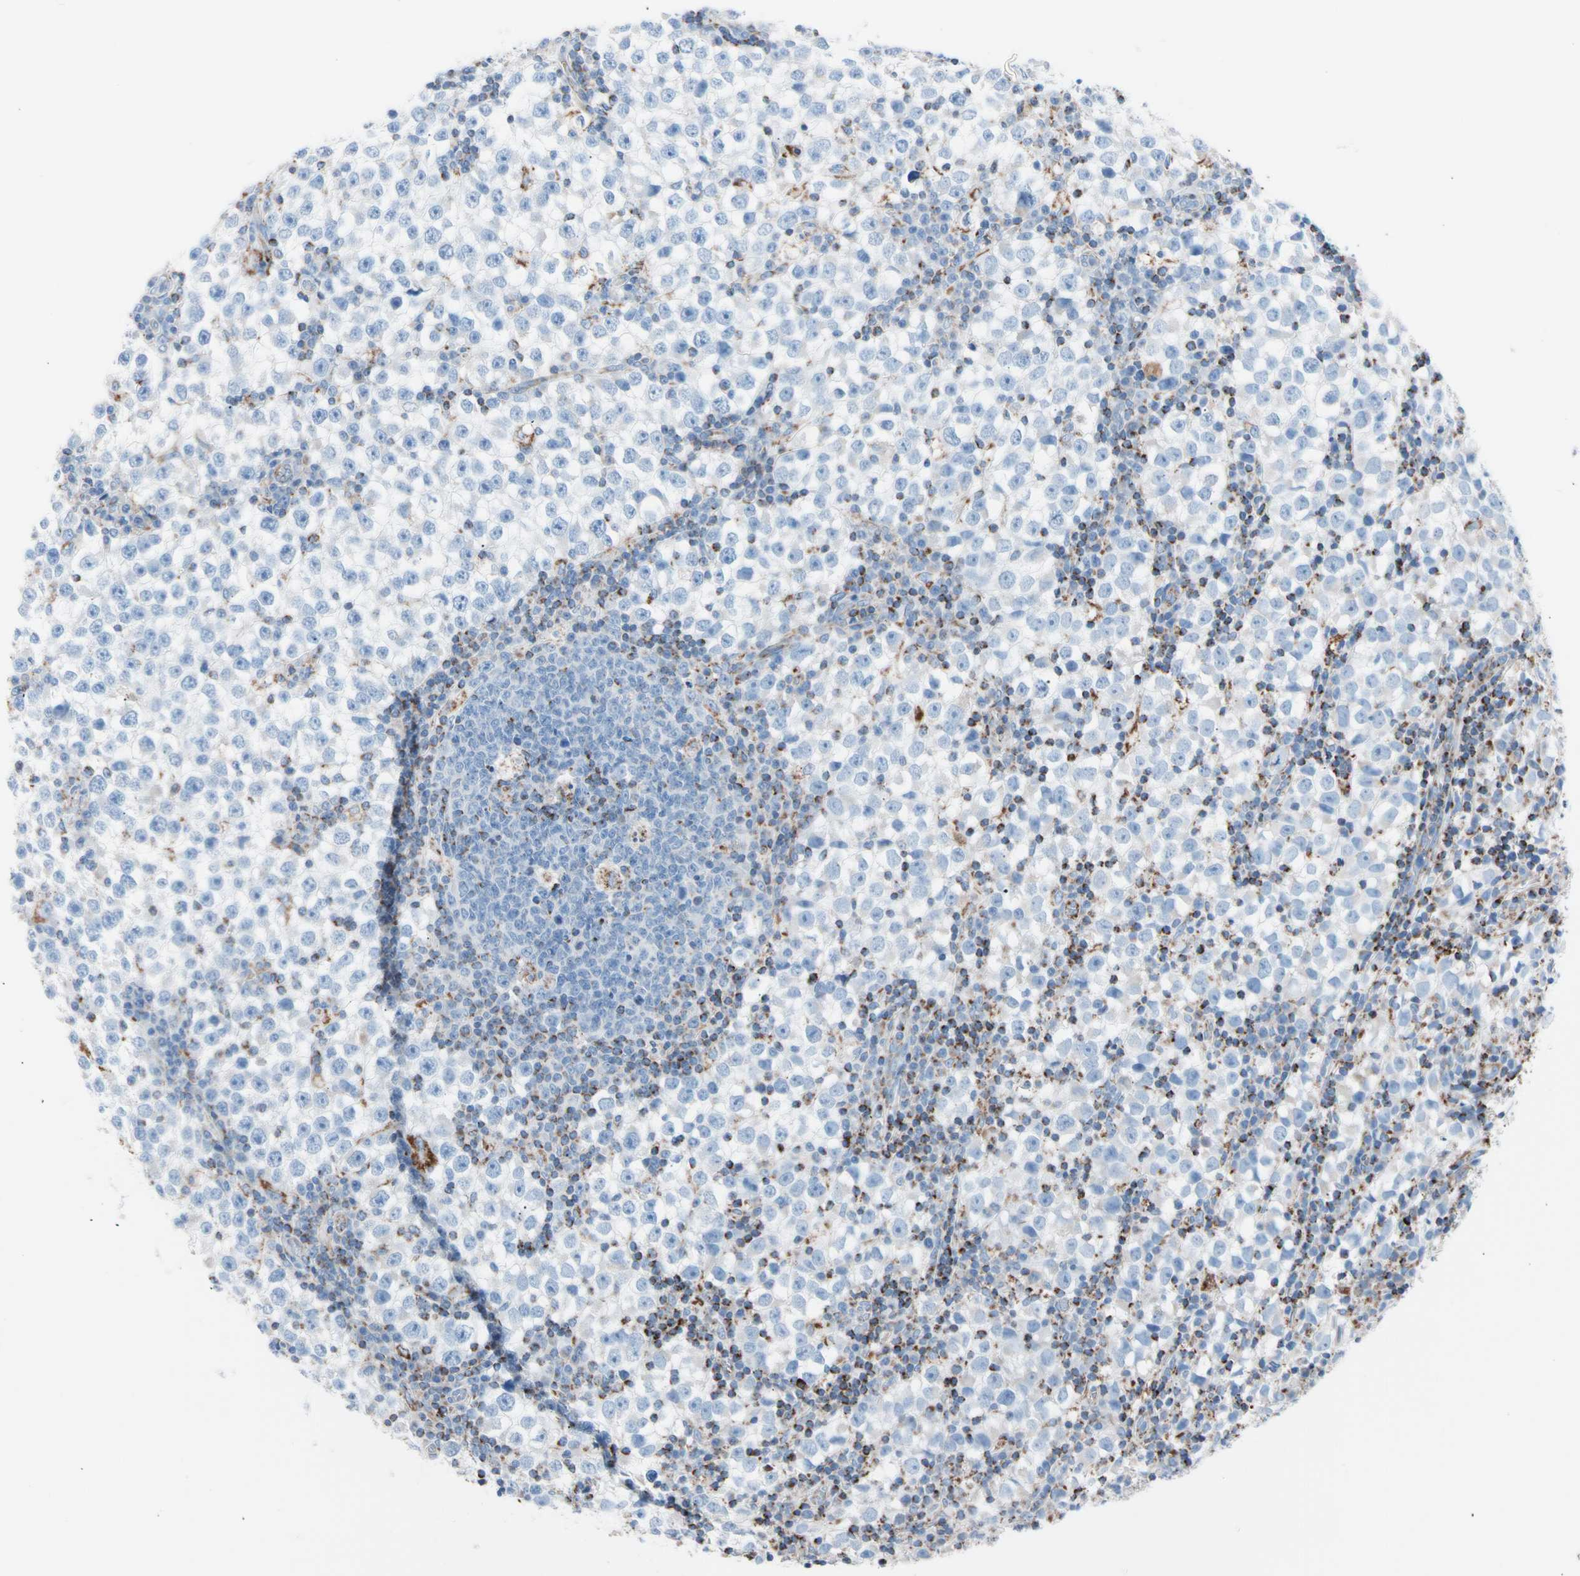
{"staining": {"intensity": "negative", "quantity": "none", "location": "none"}, "tissue": "testis cancer", "cell_type": "Tumor cells", "image_type": "cancer", "snomed": [{"axis": "morphology", "description": "Seminoma, NOS"}, {"axis": "topography", "description": "Testis"}], "caption": "Human testis cancer (seminoma) stained for a protein using immunohistochemistry (IHC) displays no expression in tumor cells.", "gene": "HK1", "patient": {"sex": "male", "age": 65}}